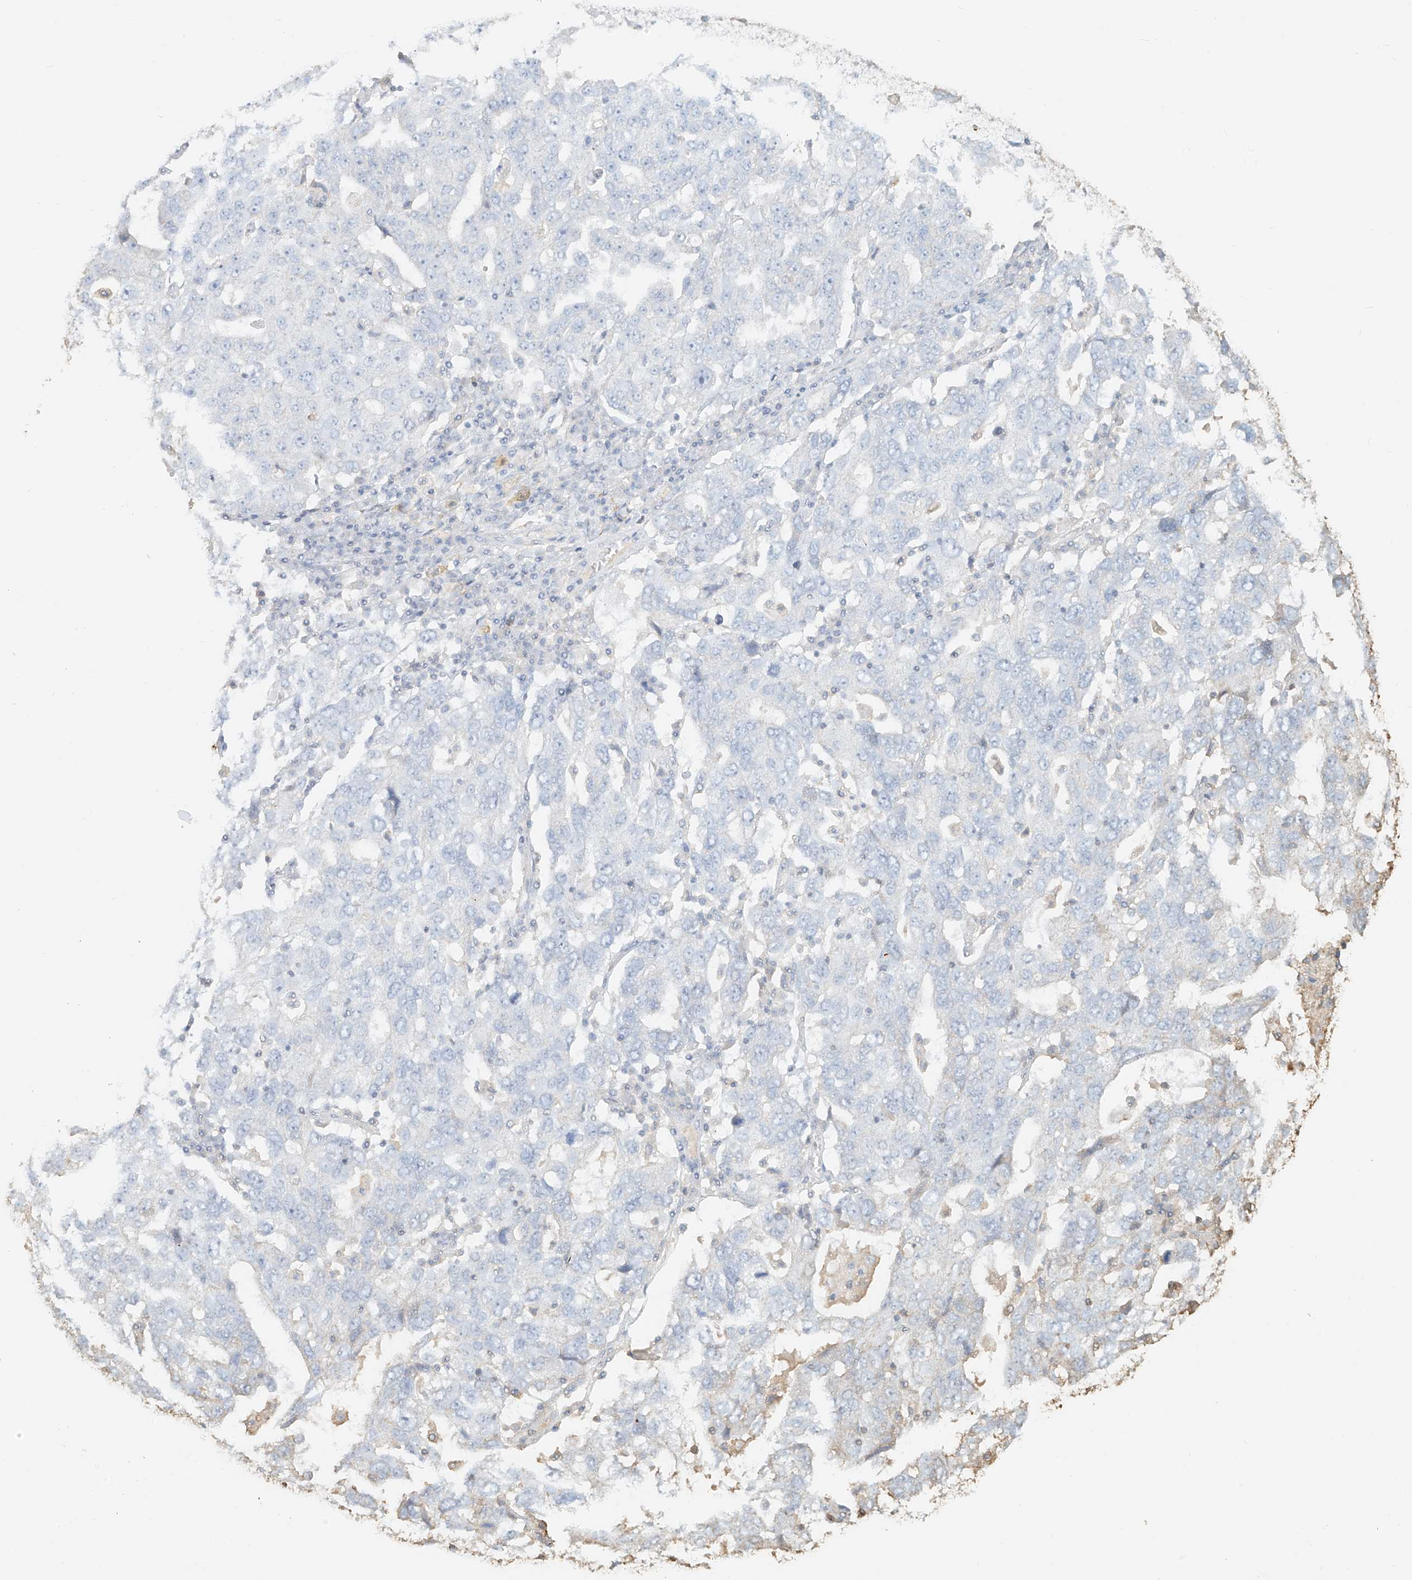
{"staining": {"intensity": "negative", "quantity": "none", "location": "none"}, "tissue": "ovarian cancer", "cell_type": "Tumor cells", "image_type": "cancer", "snomed": [{"axis": "morphology", "description": "Carcinoma, endometroid"}, {"axis": "topography", "description": "Ovary"}], "caption": "IHC micrograph of human ovarian cancer stained for a protein (brown), which demonstrates no positivity in tumor cells.", "gene": "NPHS1", "patient": {"sex": "female", "age": 62}}